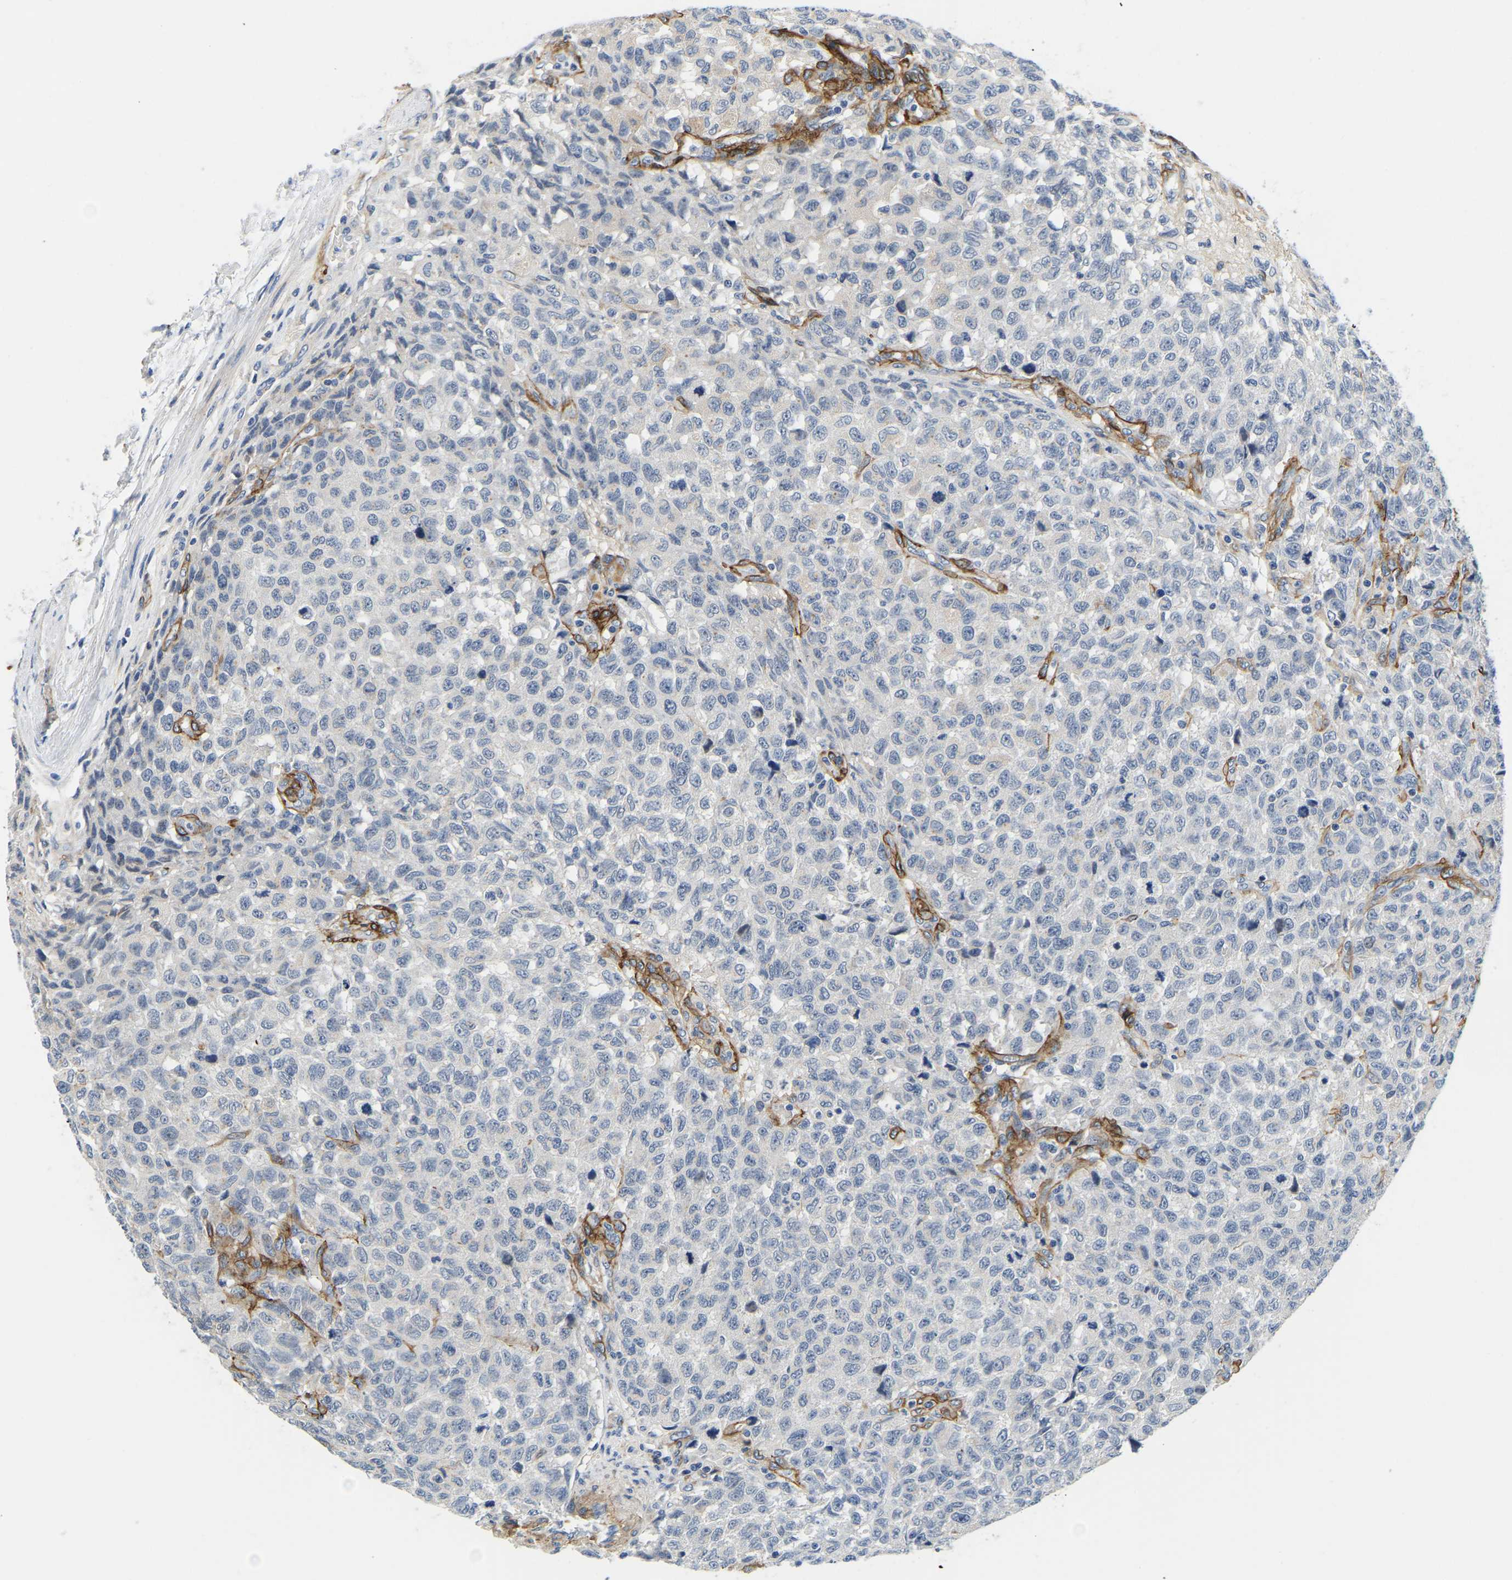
{"staining": {"intensity": "negative", "quantity": "none", "location": "none"}, "tissue": "testis cancer", "cell_type": "Tumor cells", "image_type": "cancer", "snomed": [{"axis": "morphology", "description": "Seminoma, NOS"}, {"axis": "topography", "description": "Testis"}], "caption": "Immunohistochemical staining of testis cancer exhibits no significant staining in tumor cells.", "gene": "LIAS", "patient": {"sex": "male", "age": 59}}